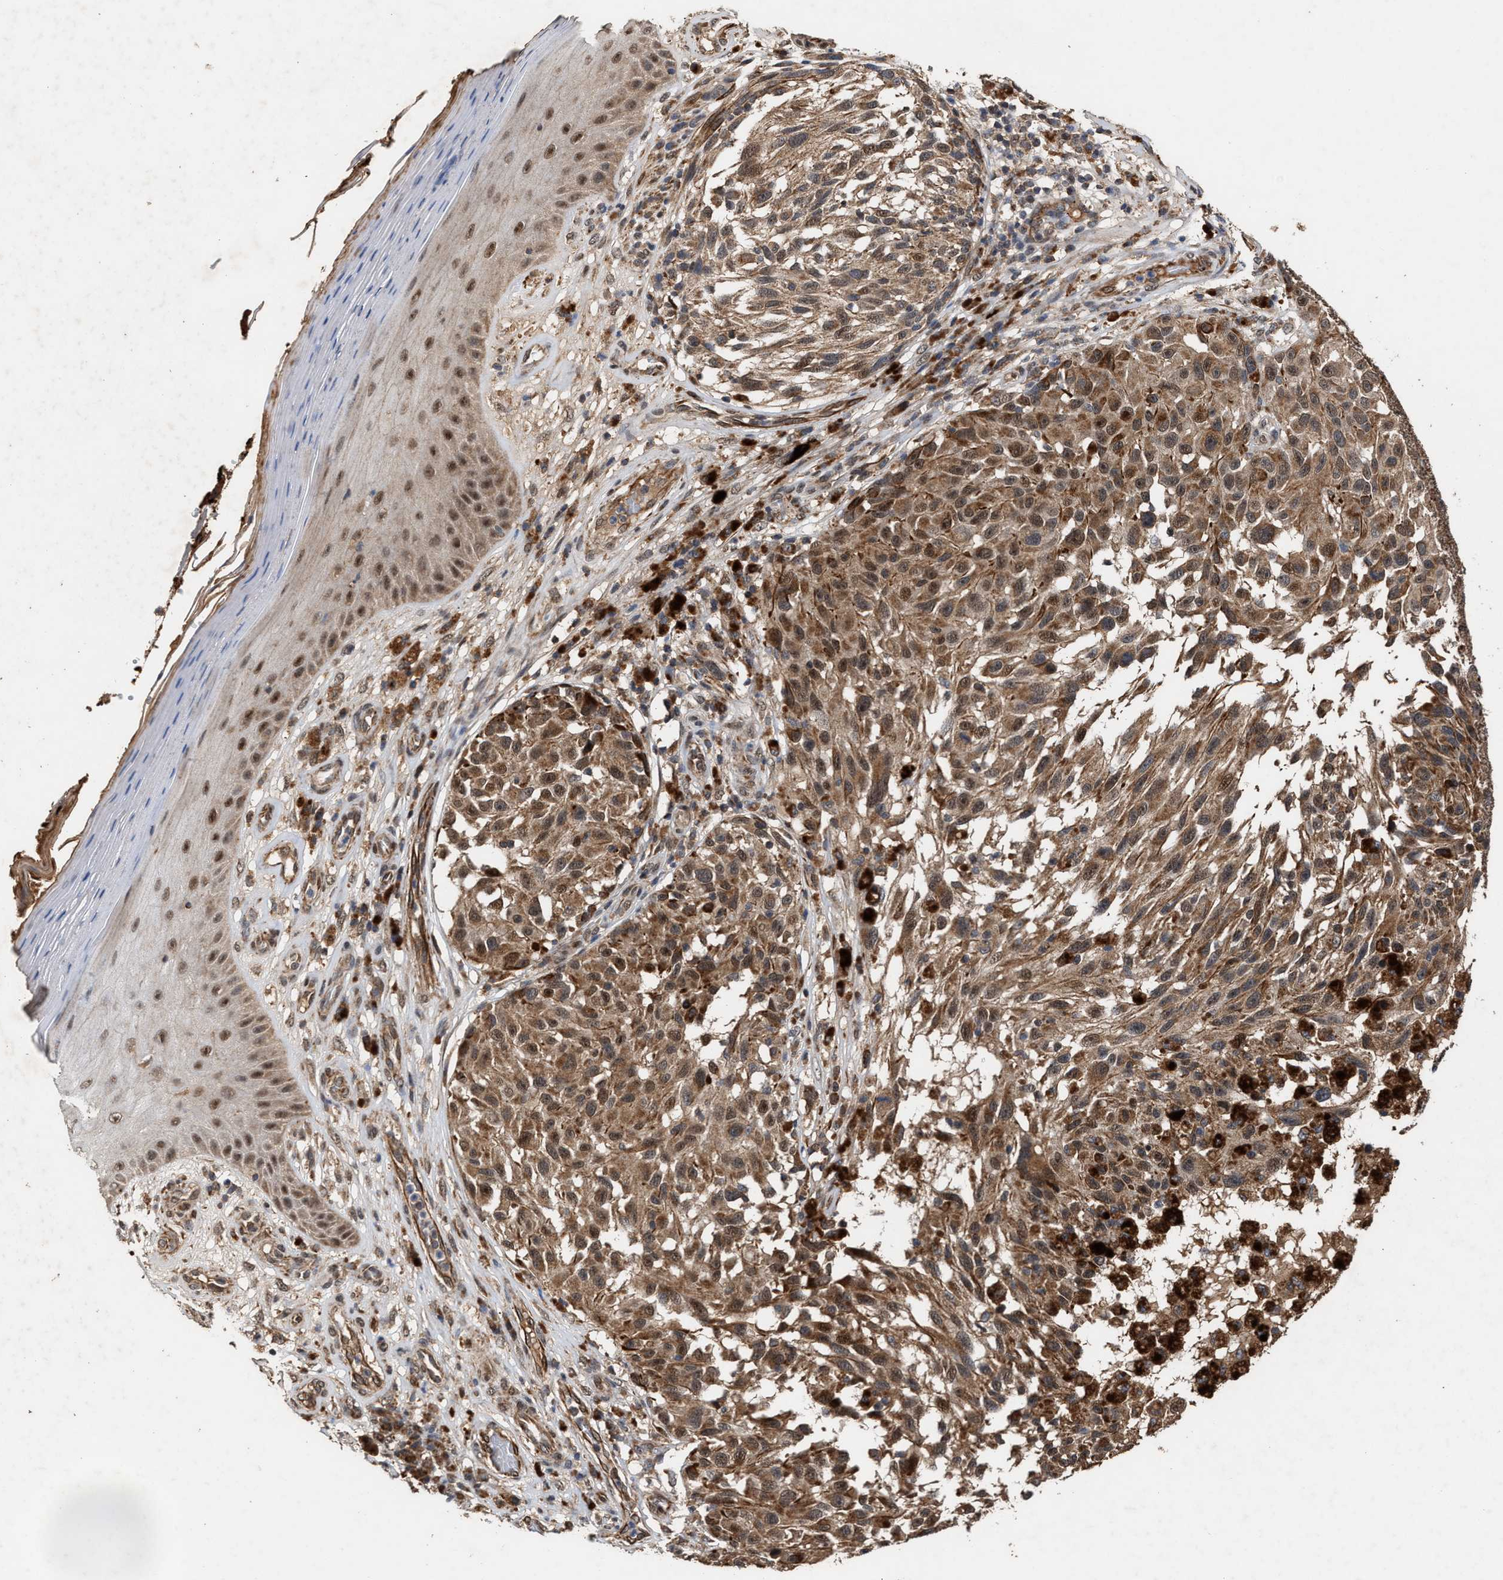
{"staining": {"intensity": "moderate", "quantity": ">75%", "location": "cytoplasmic/membranous,nuclear"}, "tissue": "melanoma", "cell_type": "Tumor cells", "image_type": "cancer", "snomed": [{"axis": "morphology", "description": "Malignant melanoma, NOS"}, {"axis": "topography", "description": "Skin"}], "caption": "Human melanoma stained with a brown dye exhibits moderate cytoplasmic/membranous and nuclear positive expression in about >75% of tumor cells.", "gene": "ZNHIT6", "patient": {"sex": "female", "age": 73}}